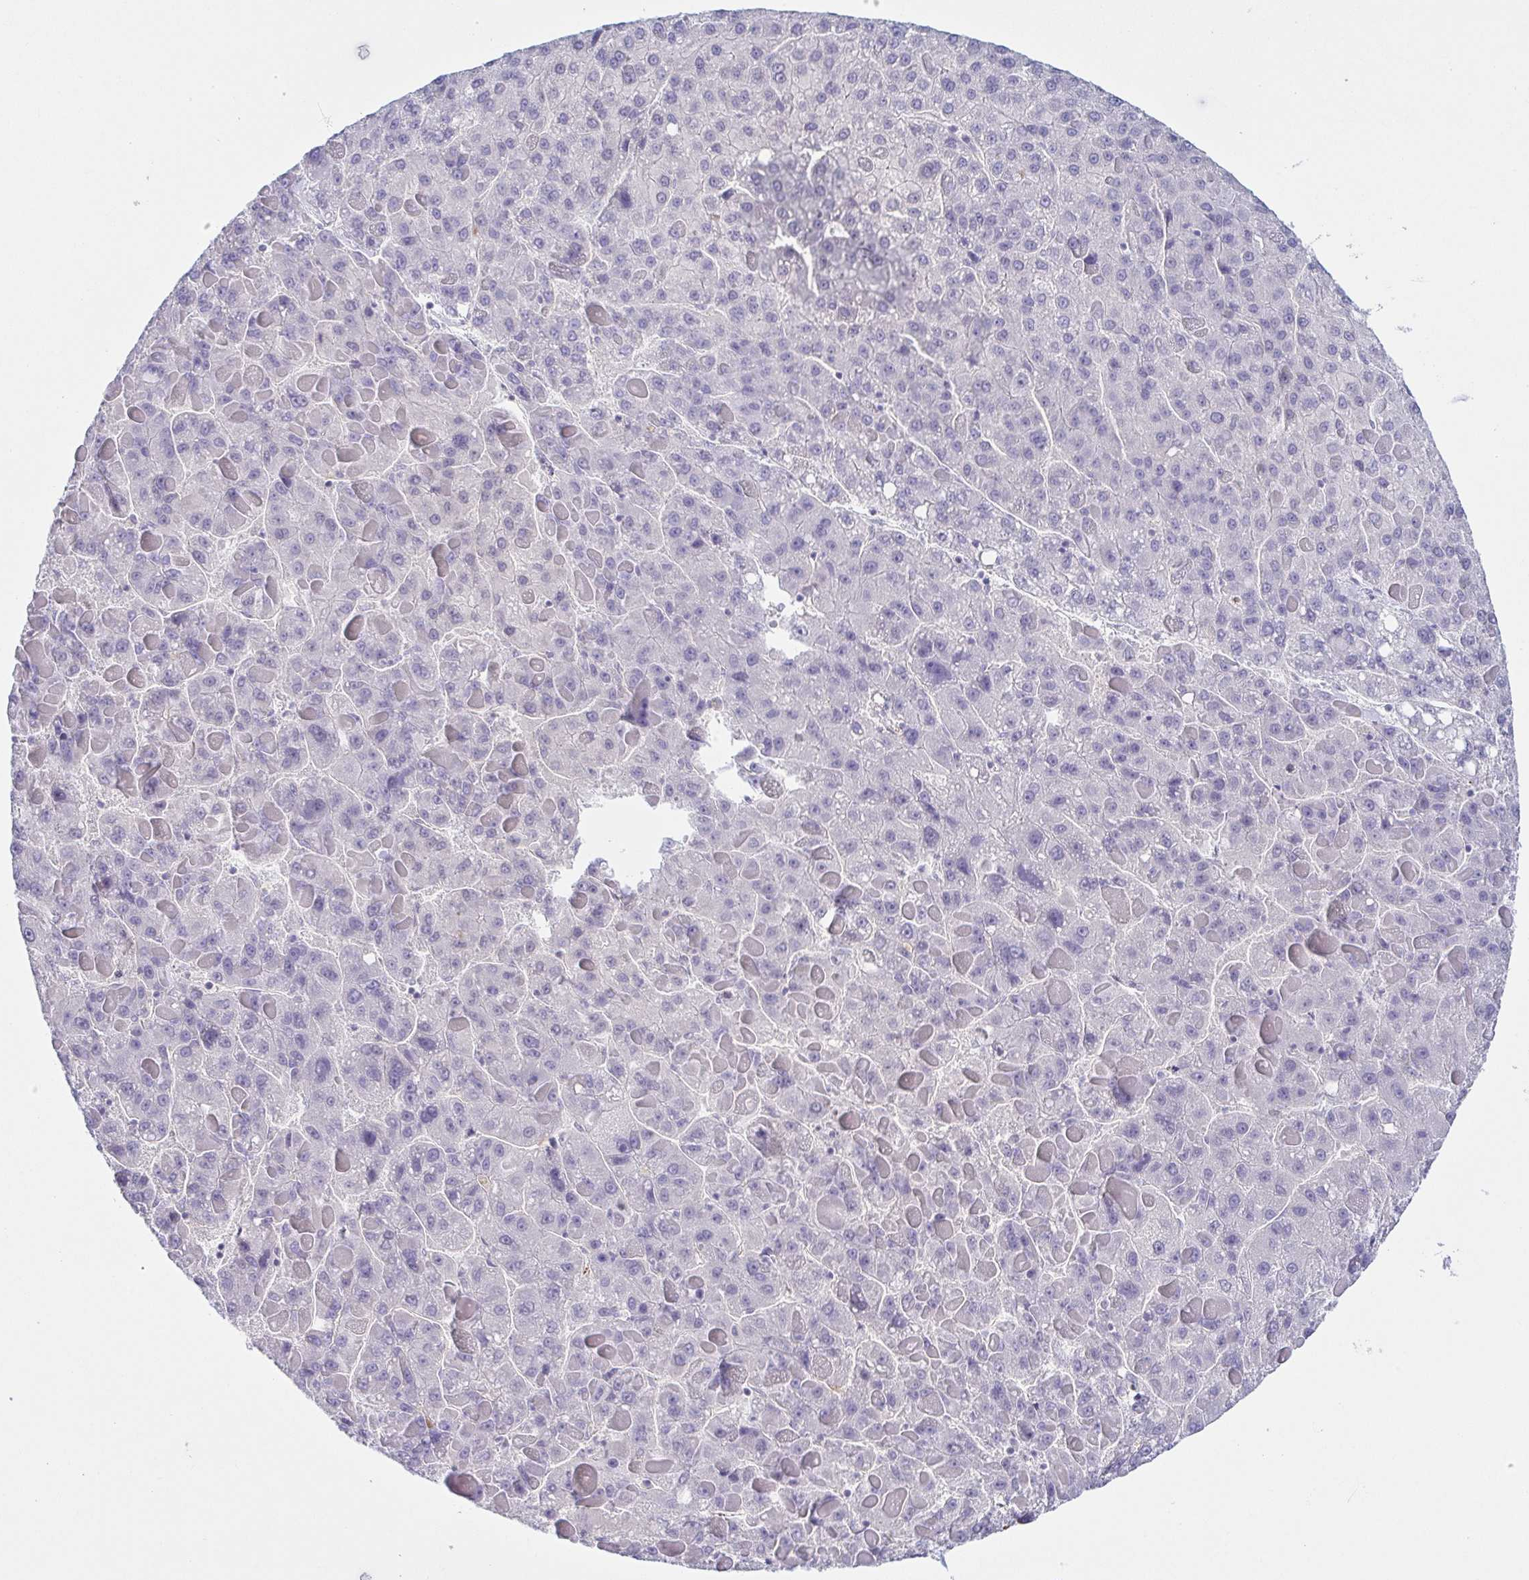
{"staining": {"intensity": "negative", "quantity": "none", "location": "none"}, "tissue": "liver cancer", "cell_type": "Tumor cells", "image_type": "cancer", "snomed": [{"axis": "morphology", "description": "Carcinoma, Hepatocellular, NOS"}, {"axis": "topography", "description": "Liver"}], "caption": "Immunohistochemical staining of human hepatocellular carcinoma (liver) shows no significant staining in tumor cells.", "gene": "COL17A1", "patient": {"sex": "female", "age": 82}}